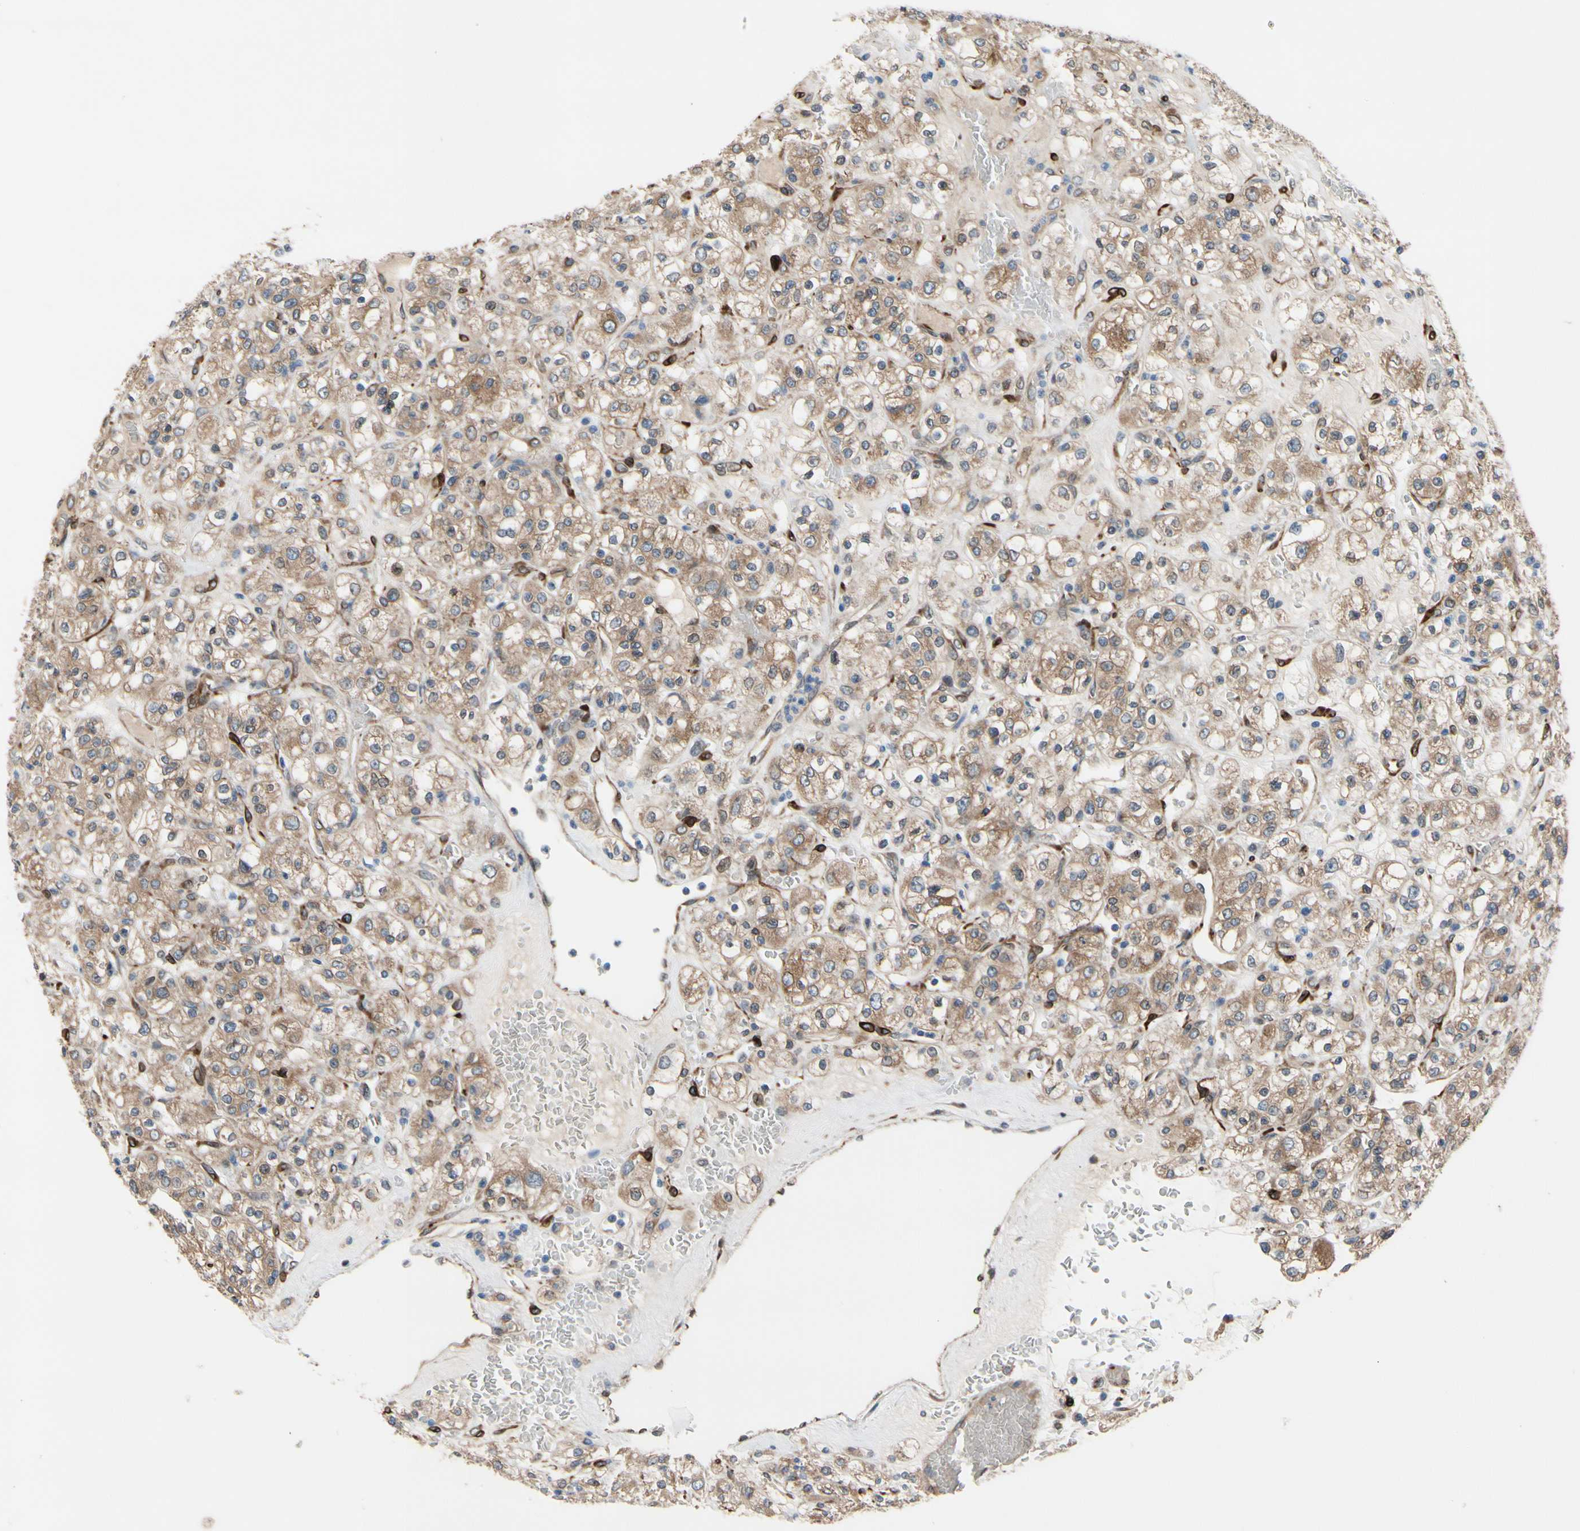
{"staining": {"intensity": "weak", "quantity": ">75%", "location": "cytoplasmic/membranous"}, "tissue": "renal cancer", "cell_type": "Tumor cells", "image_type": "cancer", "snomed": [{"axis": "morphology", "description": "Normal tissue, NOS"}, {"axis": "morphology", "description": "Adenocarcinoma, NOS"}, {"axis": "topography", "description": "Kidney"}], "caption": "The photomicrograph shows immunohistochemical staining of renal adenocarcinoma. There is weak cytoplasmic/membranous expression is appreciated in about >75% of tumor cells.", "gene": "PRXL2A", "patient": {"sex": "female", "age": 72}}